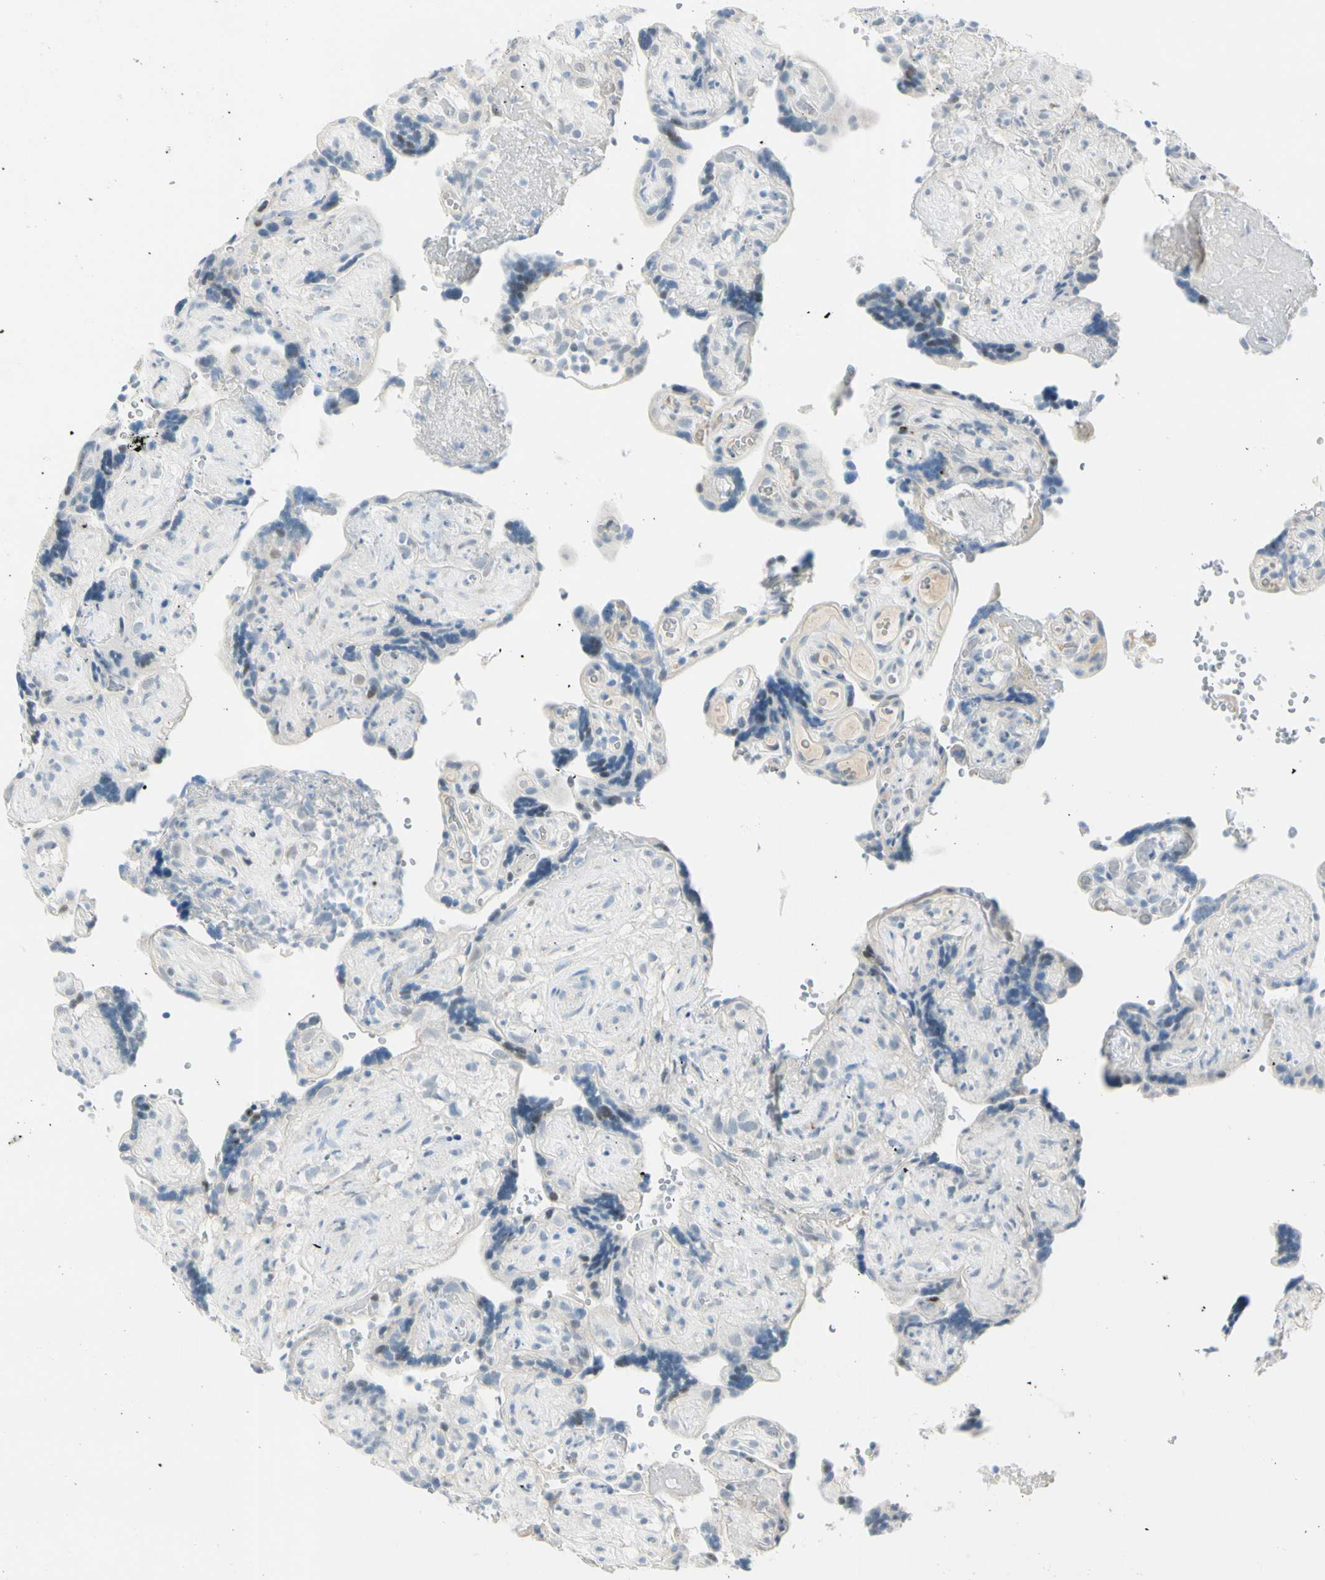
{"staining": {"intensity": "weak", "quantity": "<25%", "location": "nuclear"}, "tissue": "placenta", "cell_type": "Trophoblastic cells", "image_type": "normal", "snomed": [{"axis": "morphology", "description": "Normal tissue, NOS"}, {"axis": "topography", "description": "Placenta"}], "caption": "Immunohistochemistry histopathology image of normal placenta: human placenta stained with DAB (3,3'-diaminobenzidine) exhibits no significant protein staining in trophoblastic cells. (DAB (3,3'-diaminobenzidine) IHC with hematoxylin counter stain).", "gene": "B4GALNT1", "patient": {"sex": "female", "age": 30}}